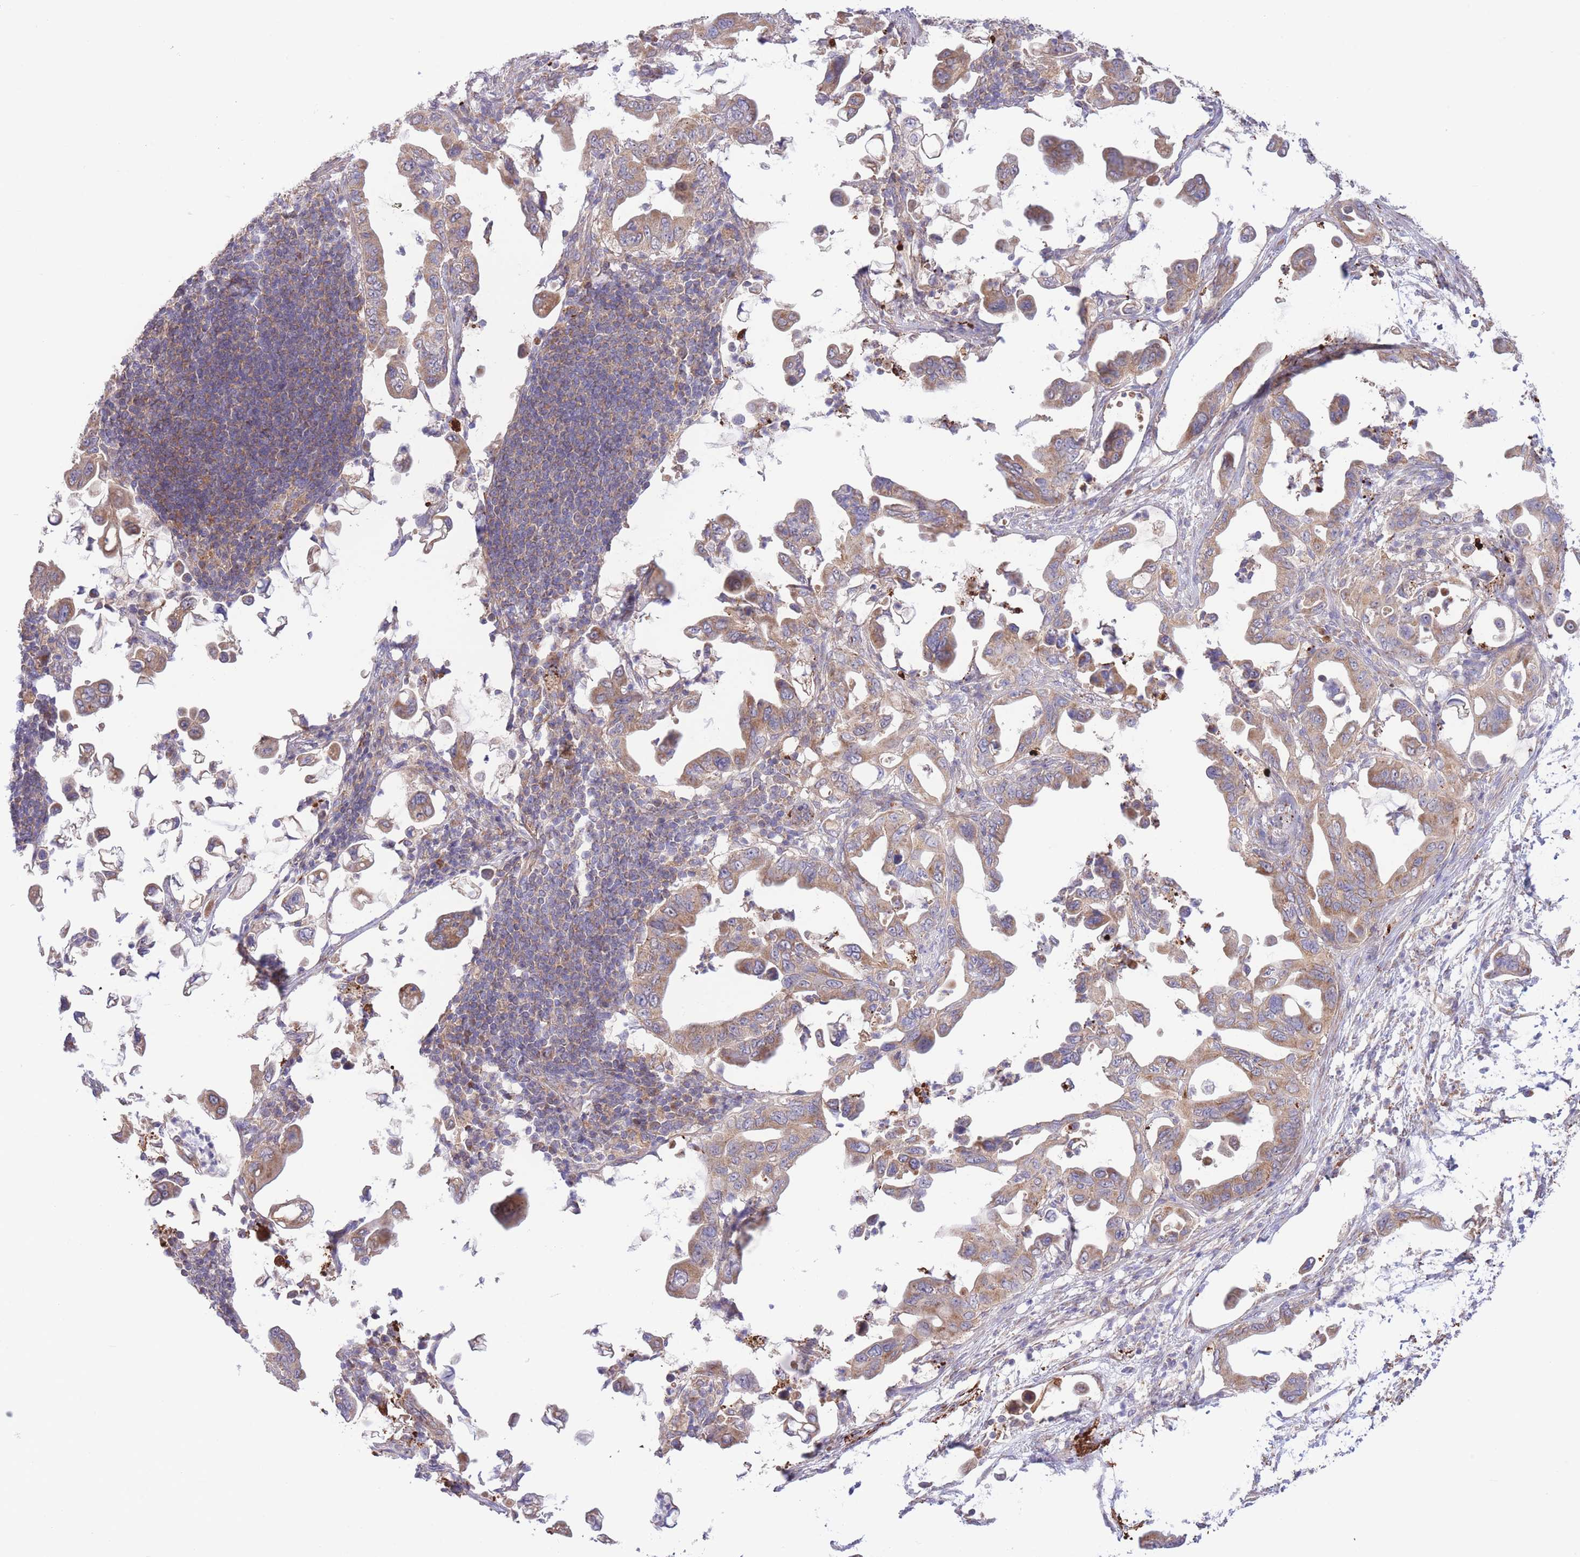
{"staining": {"intensity": "moderate", "quantity": ">75%", "location": "cytoplasmic/membranous"}, "tissue": "pancreatic cancer", "cell_type": "Tumor cells", "image_type": "cancer", "snomed": [{"axis": "morphology", "description": "Adenocarcinoma, NOS"}, {"axis": "topography", "description": "Pancreas"}], "caption": "Brown immunohistochemical staining in human adenocarcinoma (pancreatic) displays moderate cytoplasmic/membranous expression in about >75% of tumor cells.", "gene": "ATP13A2", "patient": {"sex": "male", "age": 61}}